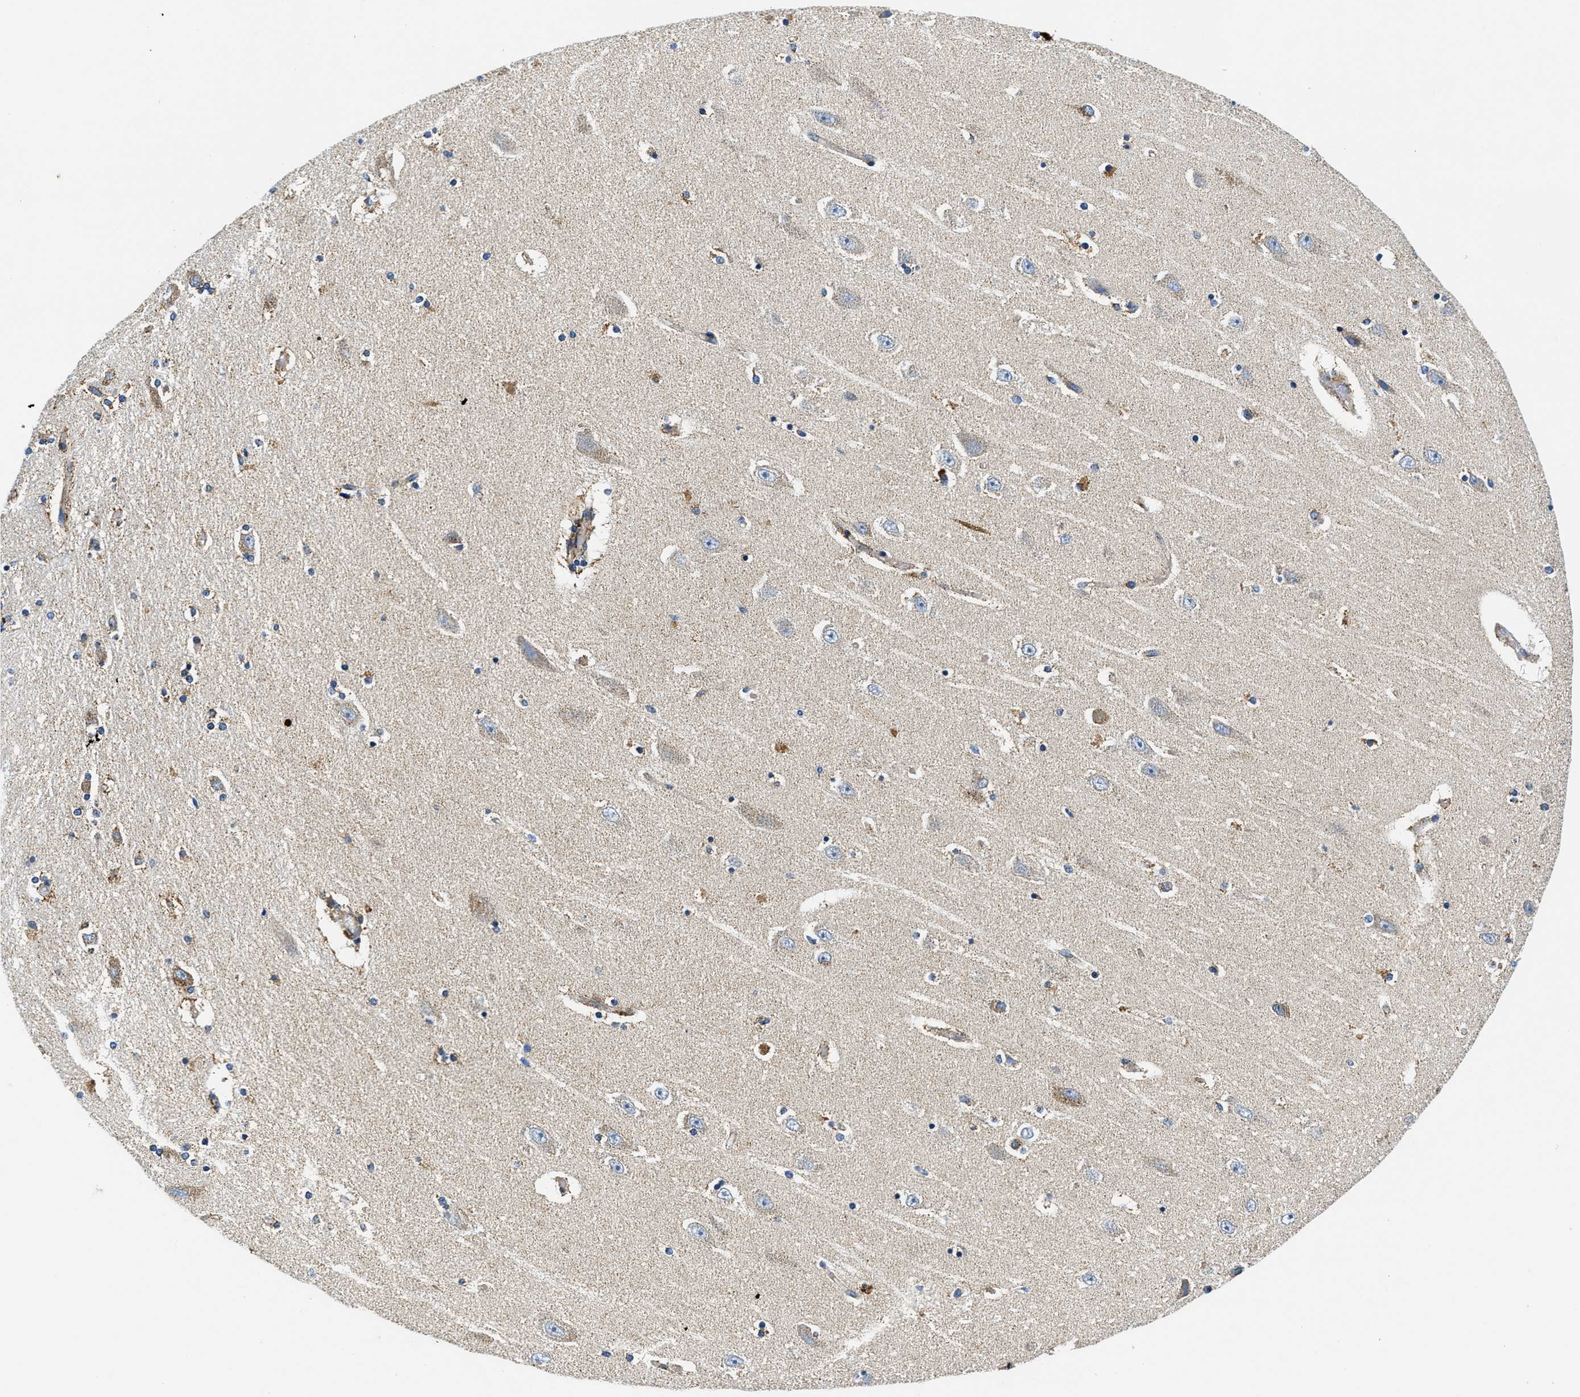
{"staining": {"intensity": "strong", "quantity": "25%-75%", "location": "cytoplasmic/membranous"}, "tissue": "hippocampus", "cell_type": "Glial cells", "image_type": "normal", "snomed": [{"axis": "morphology", "description": "Normal tissue, NOS"}, {"axis": "topography", "description": "Hippocampus"}], "caption": "Benign hippocampus was stained to show a protein in brown. There is high levels of strong cytoplasmic/membranous expression in approximately 25%-75% of glial cells. (brown staining indicates protein expression, while blue staining denotes nuclei).", "gene": "SAMD4B", "patient": {"sex": "female", "age": 54}}